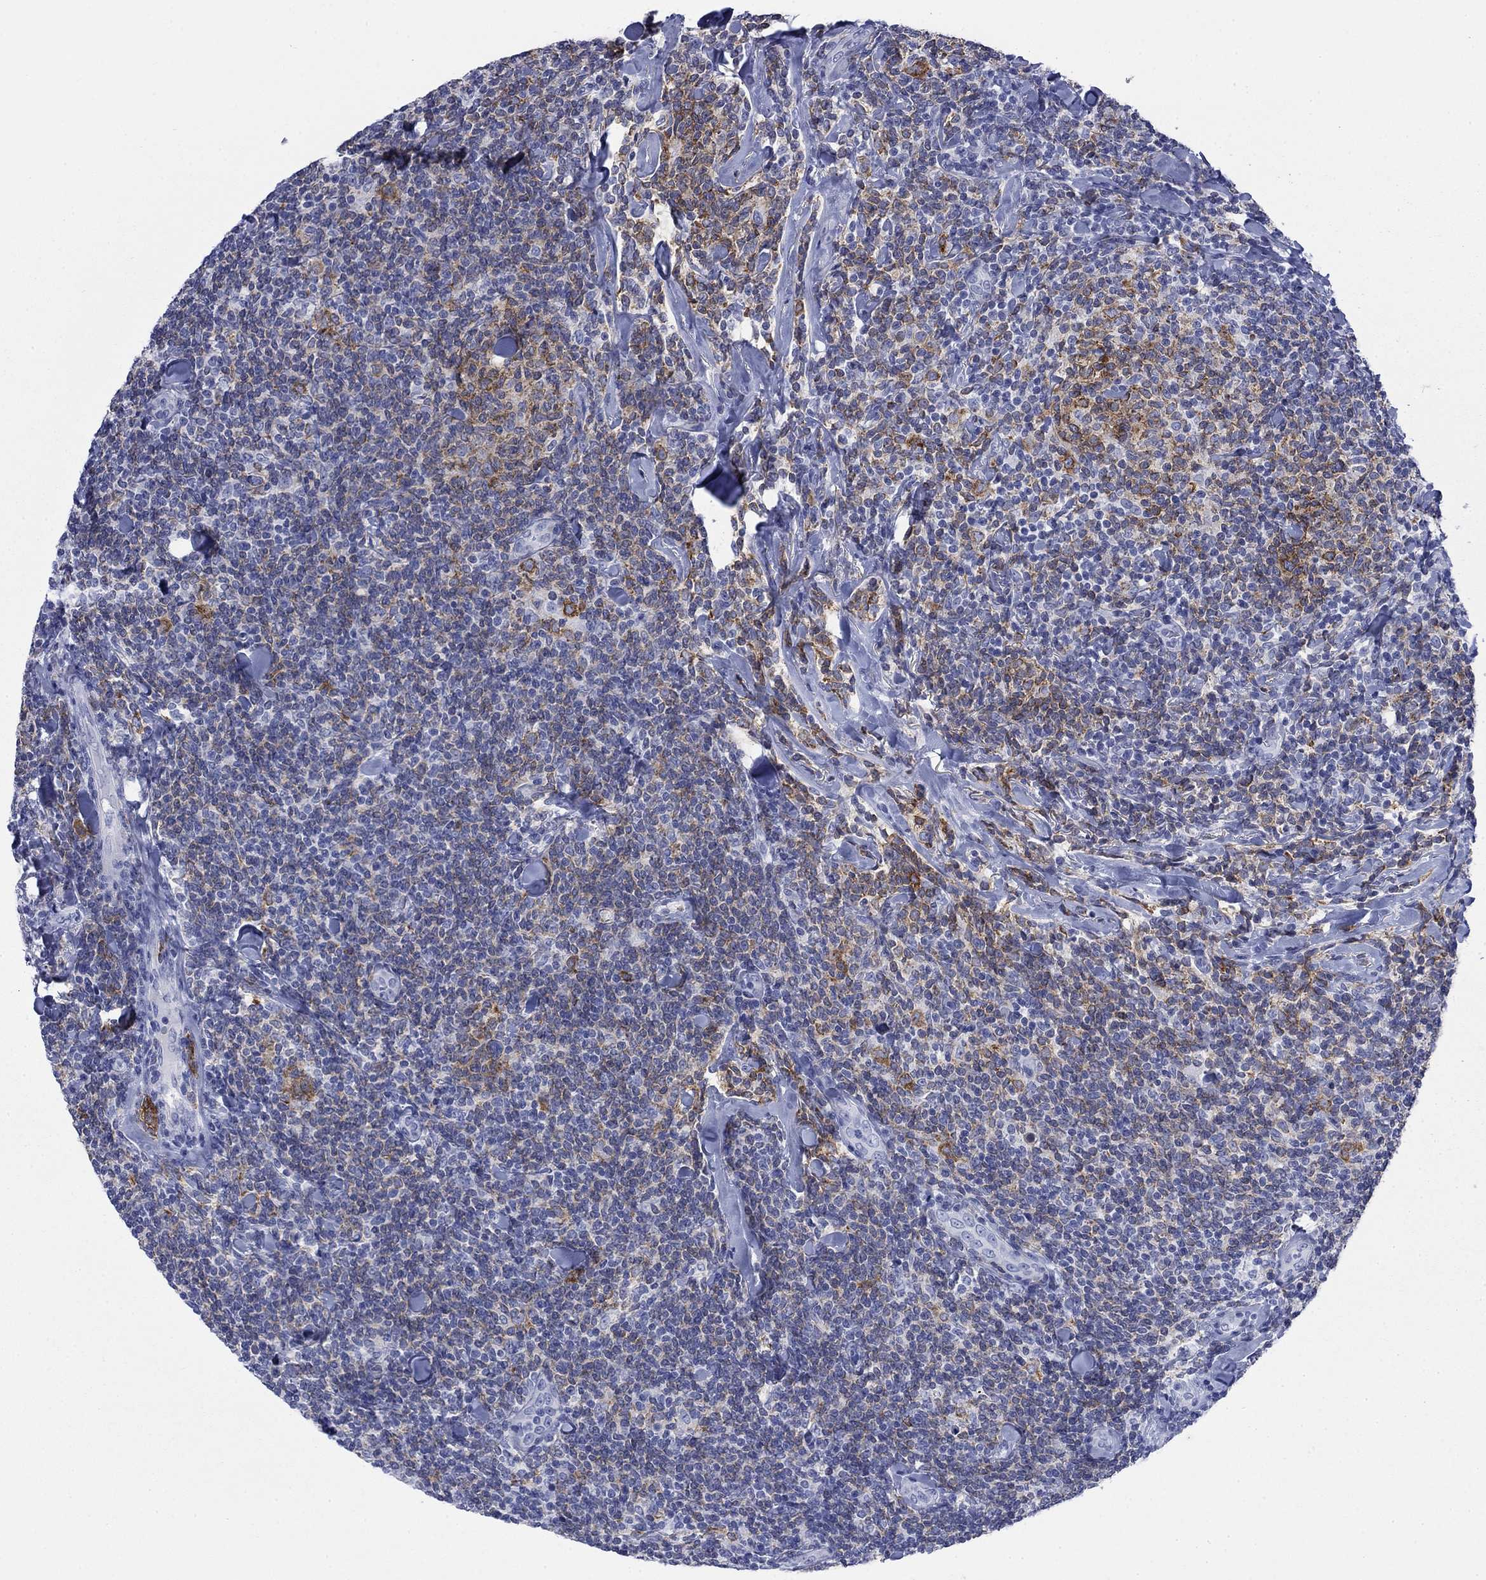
{"staining": {"intensity": "moderate", "quantity": "25%-75%", "location": "cytoplasmic/membranous"}, "tissue": "lymphoma", "cell_type": "Tumor cells", "image_type": "cancer", "snomed": [{"axis": "morphology", "description": "Malignant lymphoma, non-Hodgkin's type, Low grade"}, {"axis": "topography", "description": "Lymph node"}], "caption": "This micrograph shows IHC staining of human lymphoma, with medium moderate cytoplasmic/membranous expression in approximately 25%-75% of tumor cells.", "gene": "IGF2BP3", "patient": {"sex": "female", "age": 56}}